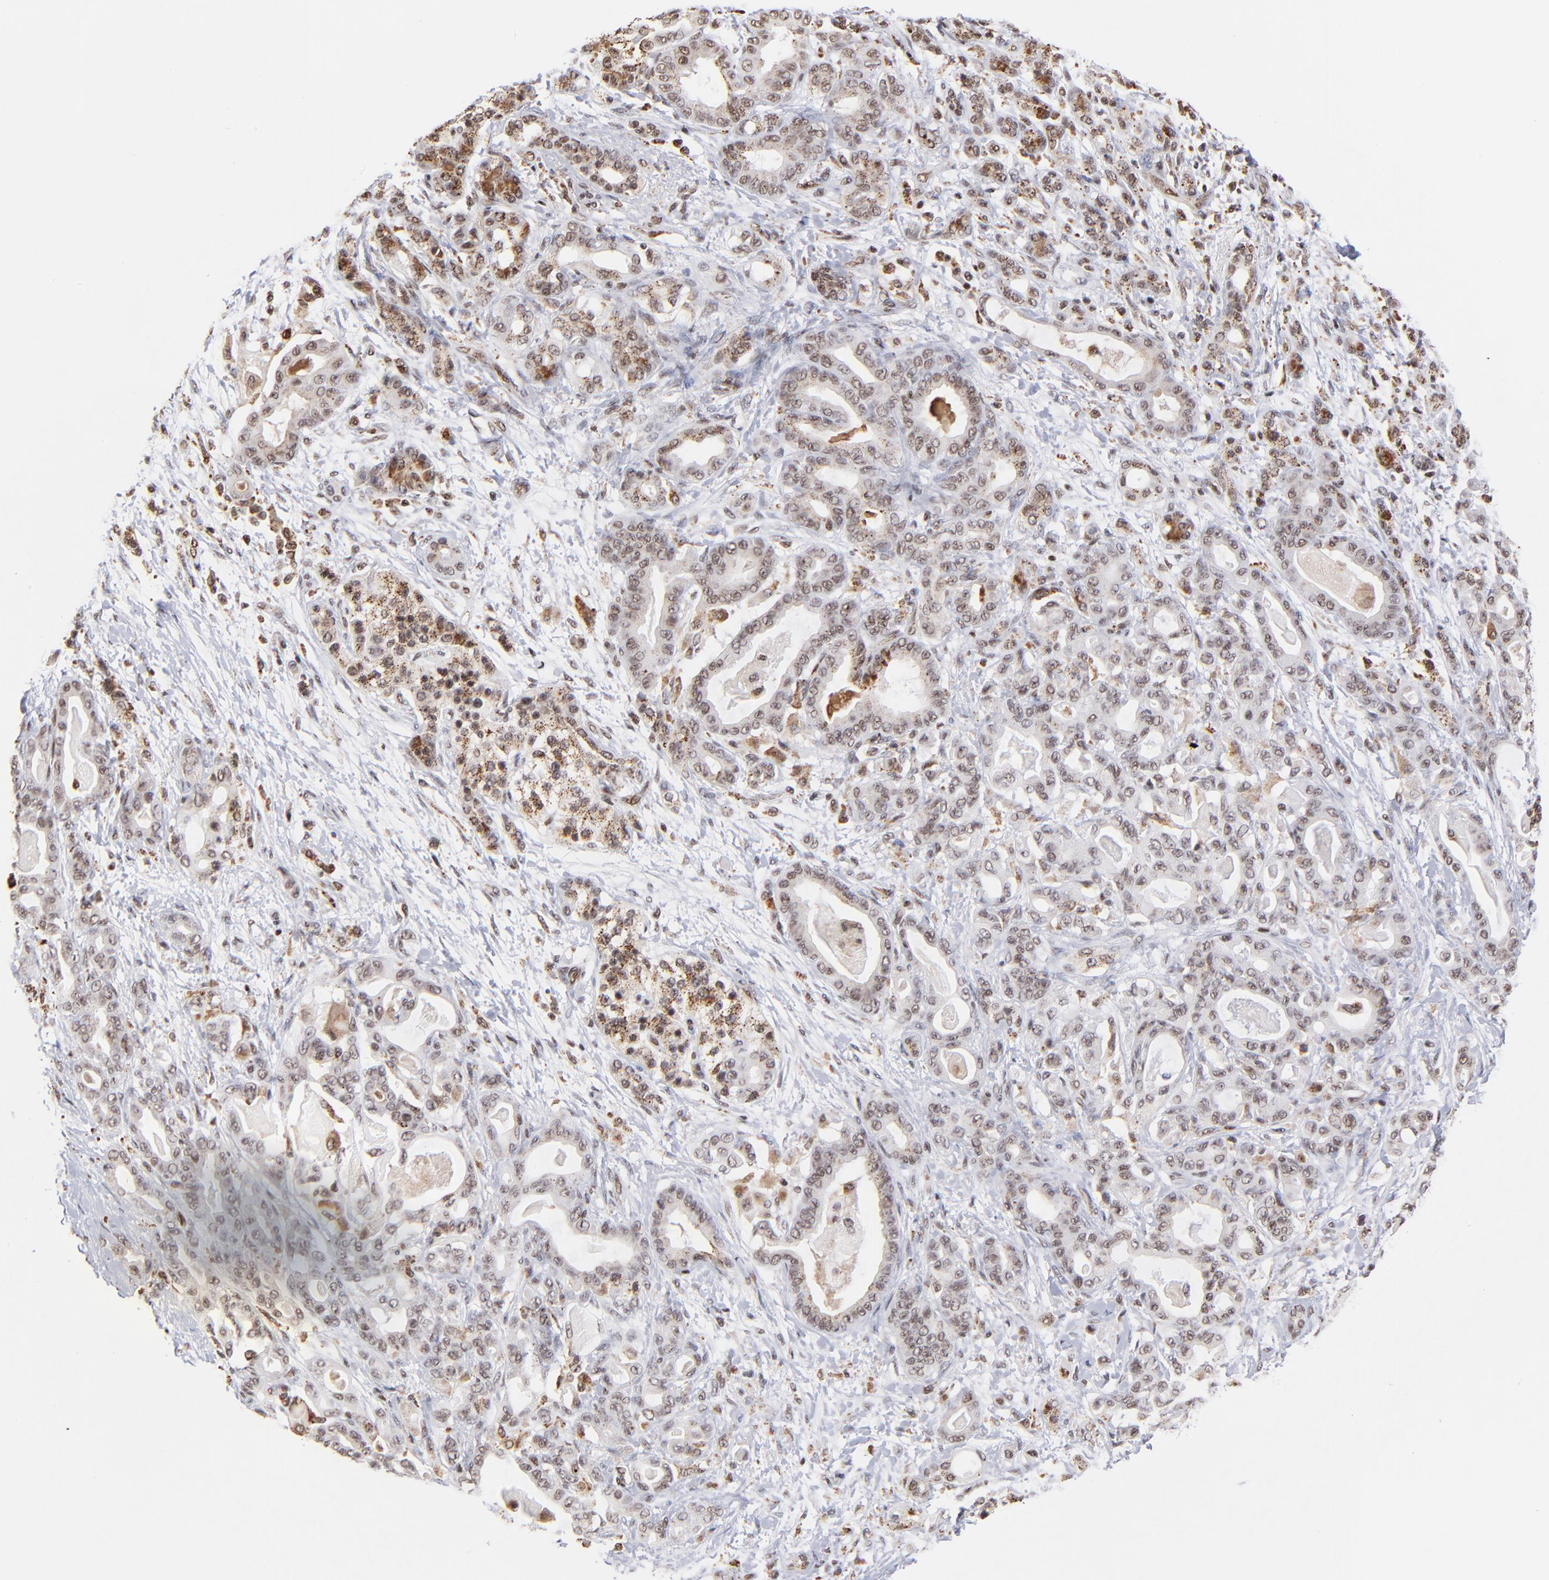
{"staining": {"intensity": "weak", "quantity": "25%-75%", "location": "nuclear"}, "tissue": "pancreatic cancer", "cell_type": "Tumor cells", "image_type": "cancer", "snomed": [{"axis": "morphology", "description": "Adenocarcinoma, NOS"}, {"axis": "topography", "description": "Pancreas"}], "caption": "Adenocarcinoma (pancreatic) stained for a protein displays weak nuclear positivity in tumor cells. The staining is performed using DAB brown chromogen to label protein expression. The nuclei are counter-stained blue using hematoxylin.", "gene": "GABPA", "patient": {"sex": "male", "age": 63}}